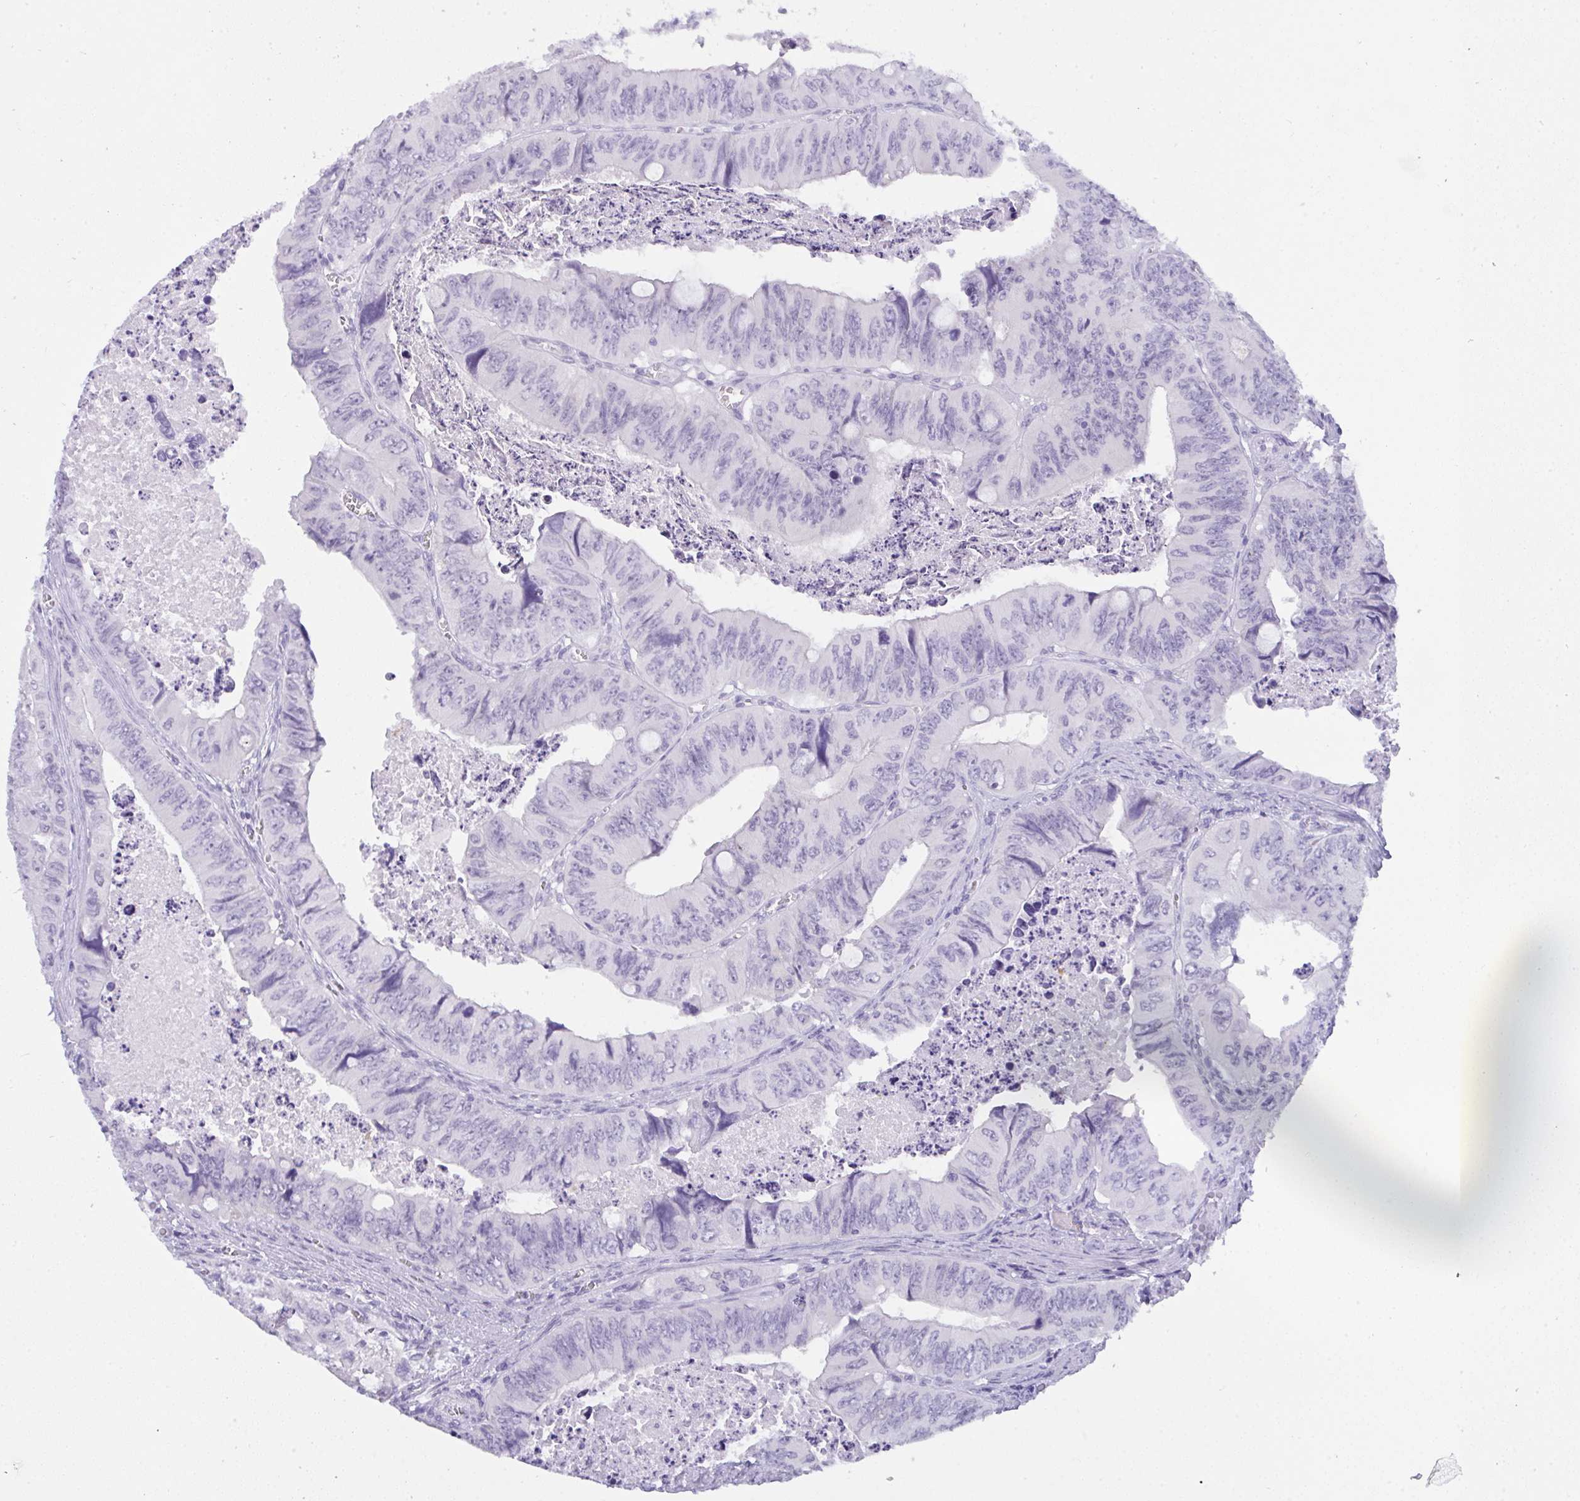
{"staining": {"intensity": "negative", "quantity": "none", "location": "none"}, "tissue": "colorectal cancer", "cell_type": "Tumor cells", "image_type": "cancer", "snomed": [{"axis": "morphology", "description": "Adenocarcinoma, NOS"}, {"axis": "topography", "description": "Colon"}], "caption": "Tumor cells show no significant protein positivity in adenocarcinoma (colorectal).", "gene": "PRDM9", "patient": {"sex": "female", "age": 84}}